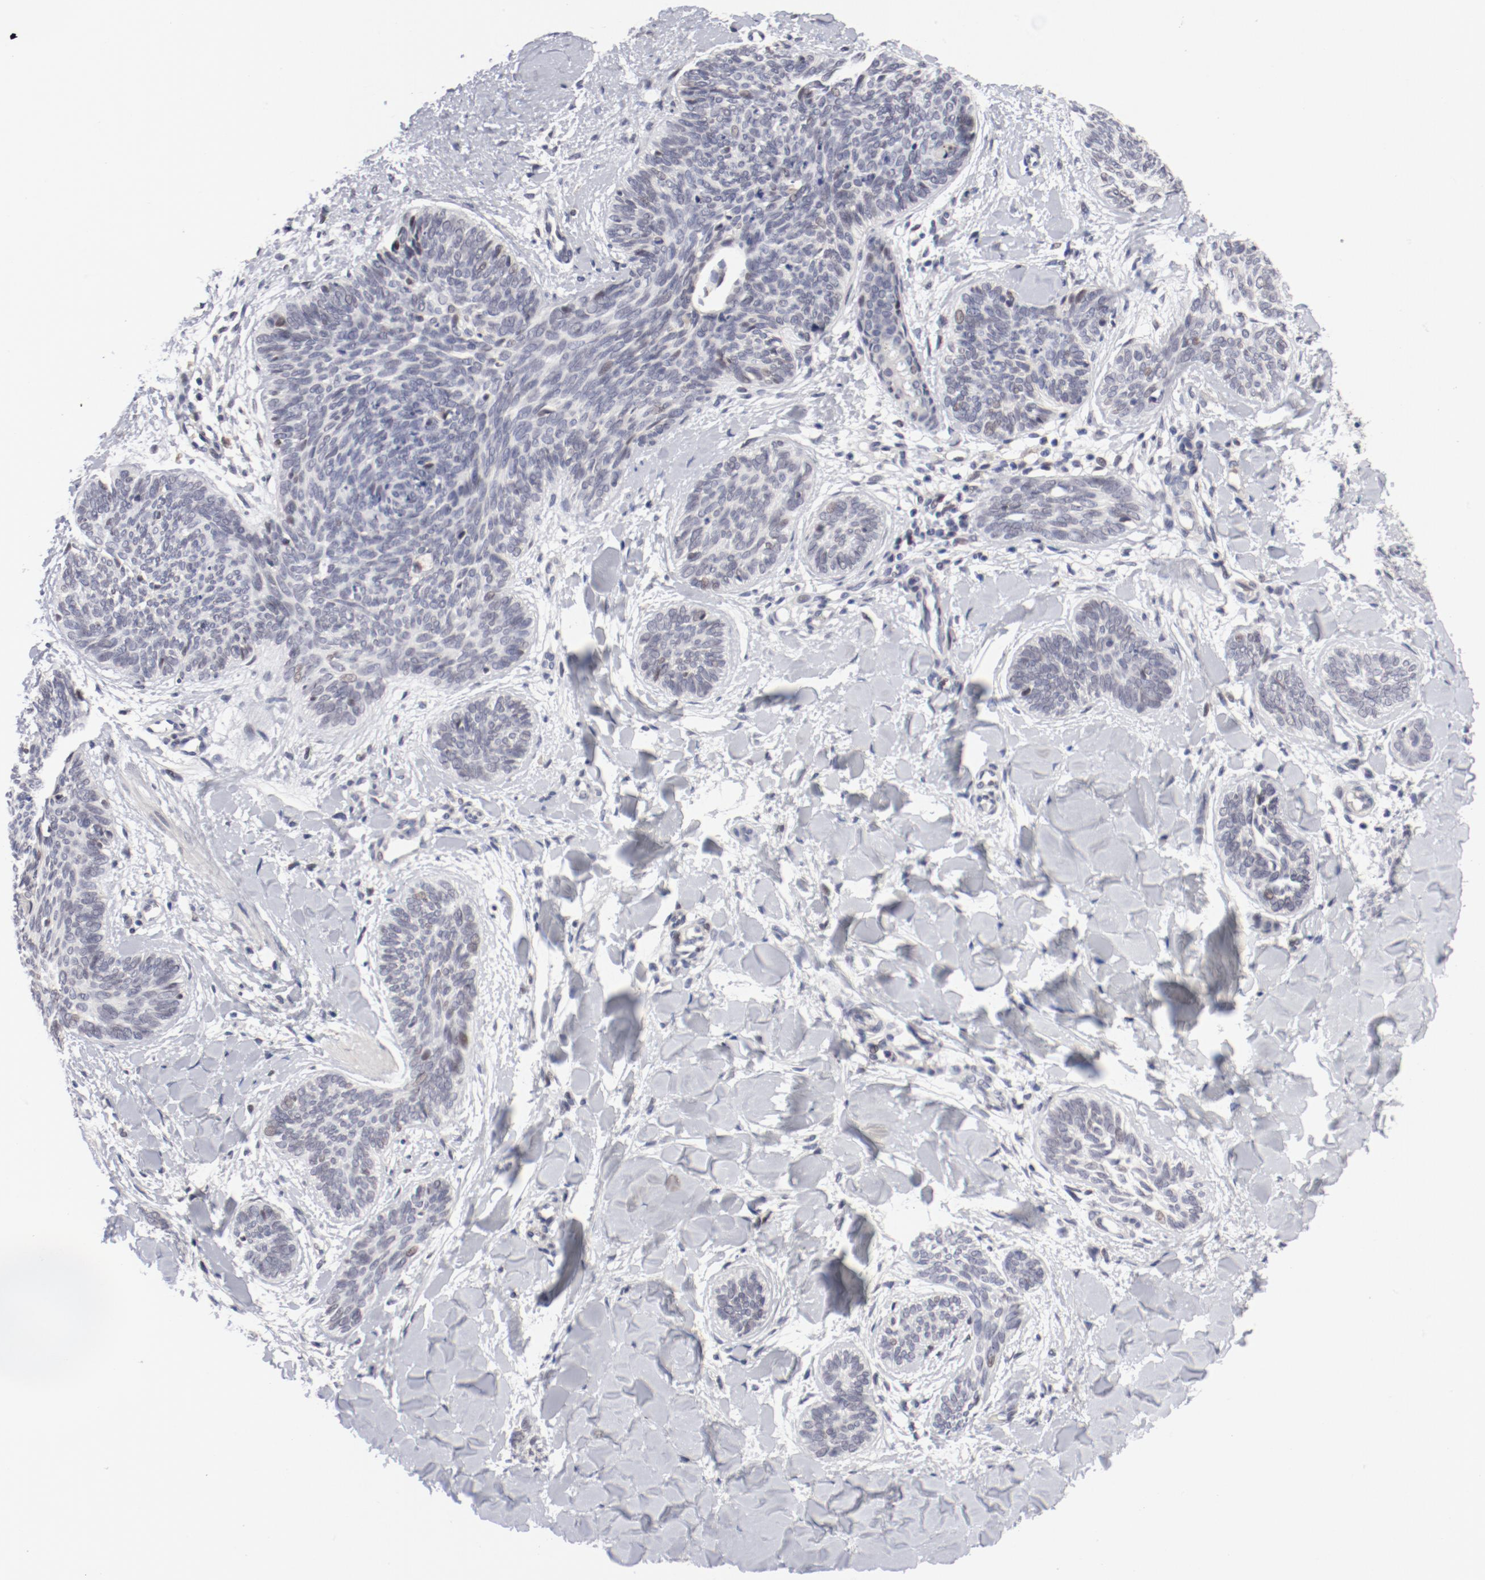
{"staining": {"intensity": "negative", "quantity": "none", "location": "none"}, "tissue": "skin cancer", "cell_type": "Tumor cells", "image_type": "cancer", "snomed": [{"axis": "morphology", "description": "Basal cell carcinoma"}, {"axis": "topography", "description": "Skin"}], "caption": "Human basal cell carcinoma (skin) stained for a protein using immunohistochemistry (IHC) exhibits no positivity in tumor cells.", "gene": "FSCB", "patient": {"sex": "female", "age": 81}}